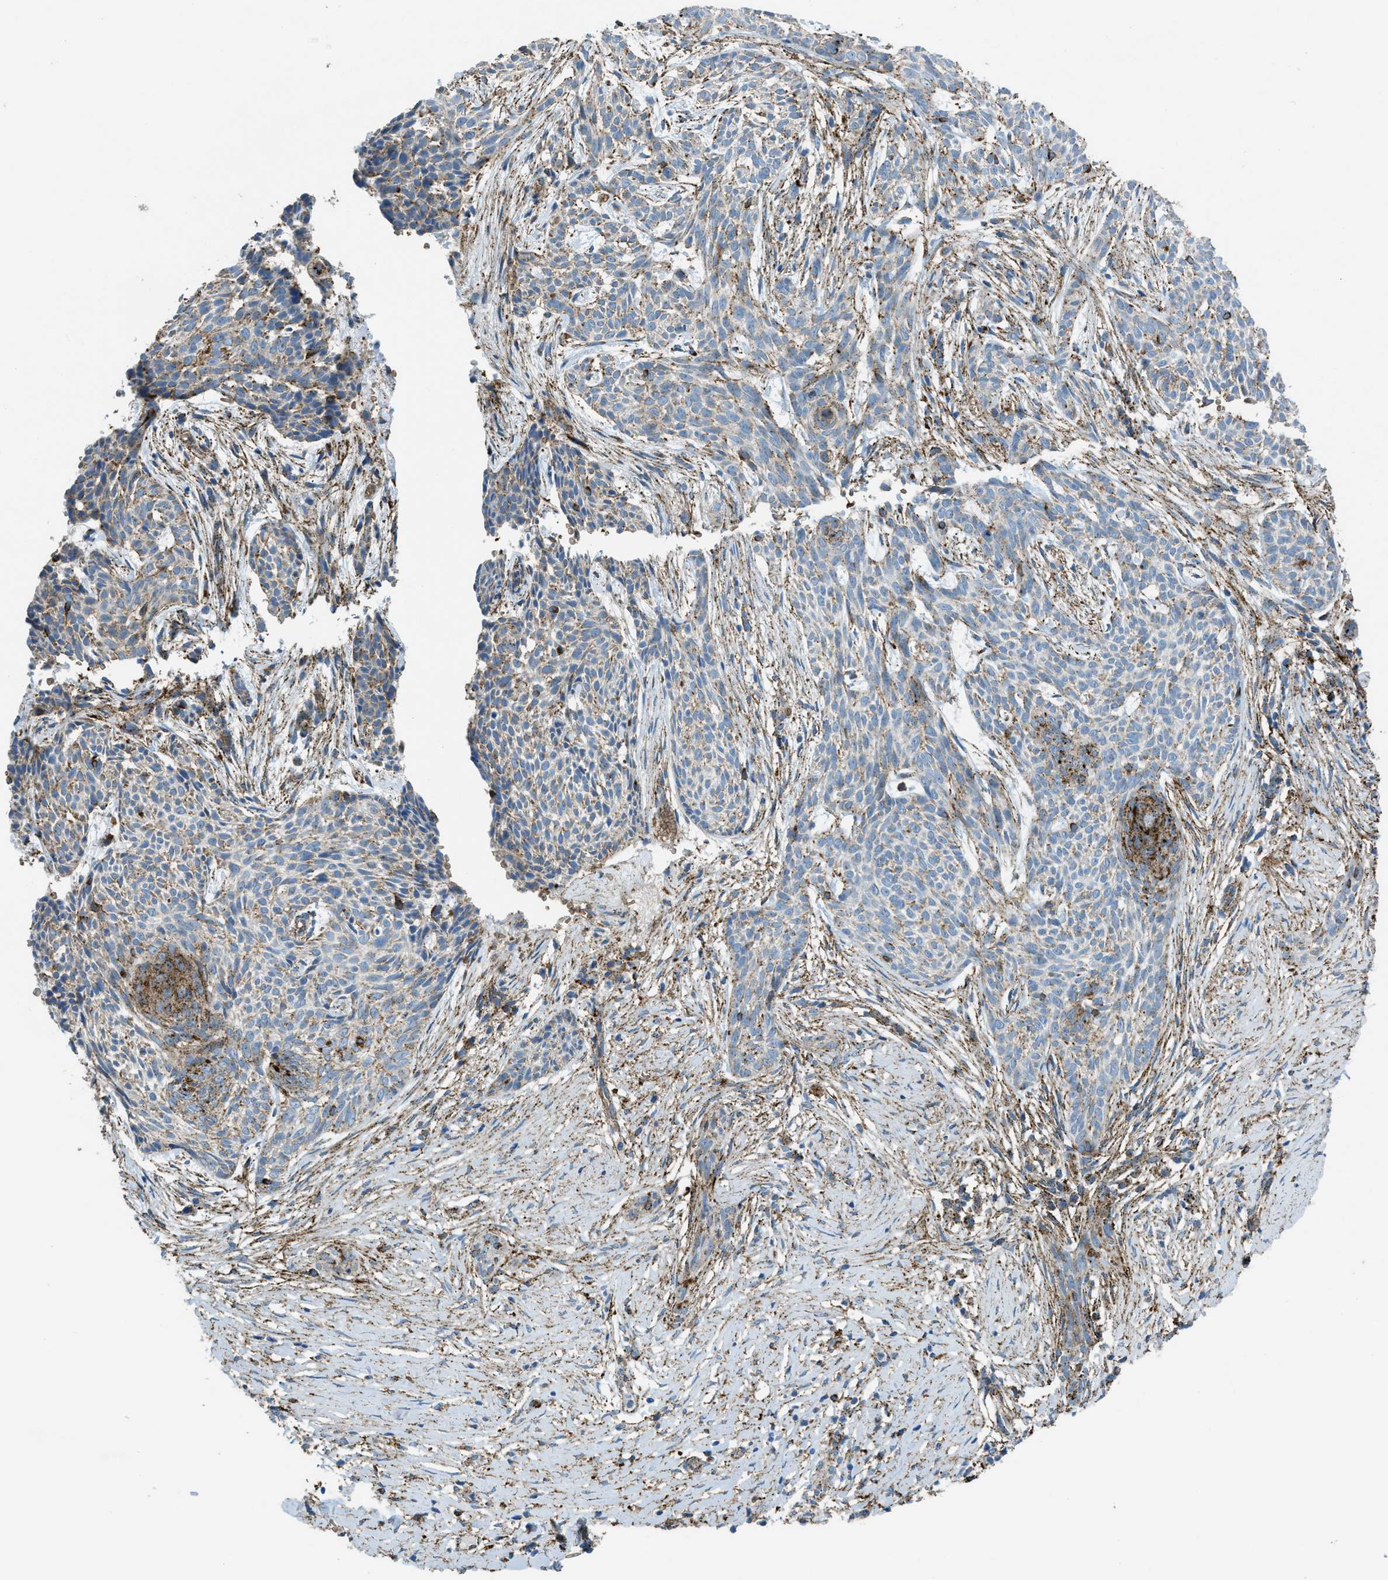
{"staining": {"intensity": "moderate", "quantity": "25%-75%", "location": "cytoplasmic/membranous"}, "tissue": "skin cancer", "cell_type": "Tumor cells", "image_type": "cancer", "snomed": [{"axis": "morphology", "description": "Basal cell carcinoma"}, {"axis": "topography", "description": "Skin"}], "caption": "This is a histology image of IHC staining of basal cell carcinoma (skin), which shows moderate expression in the cytoplasmic/membranous of tumor cells.", "gene": "SCARB2", "patient": {"sex": "female", "age": 59}}